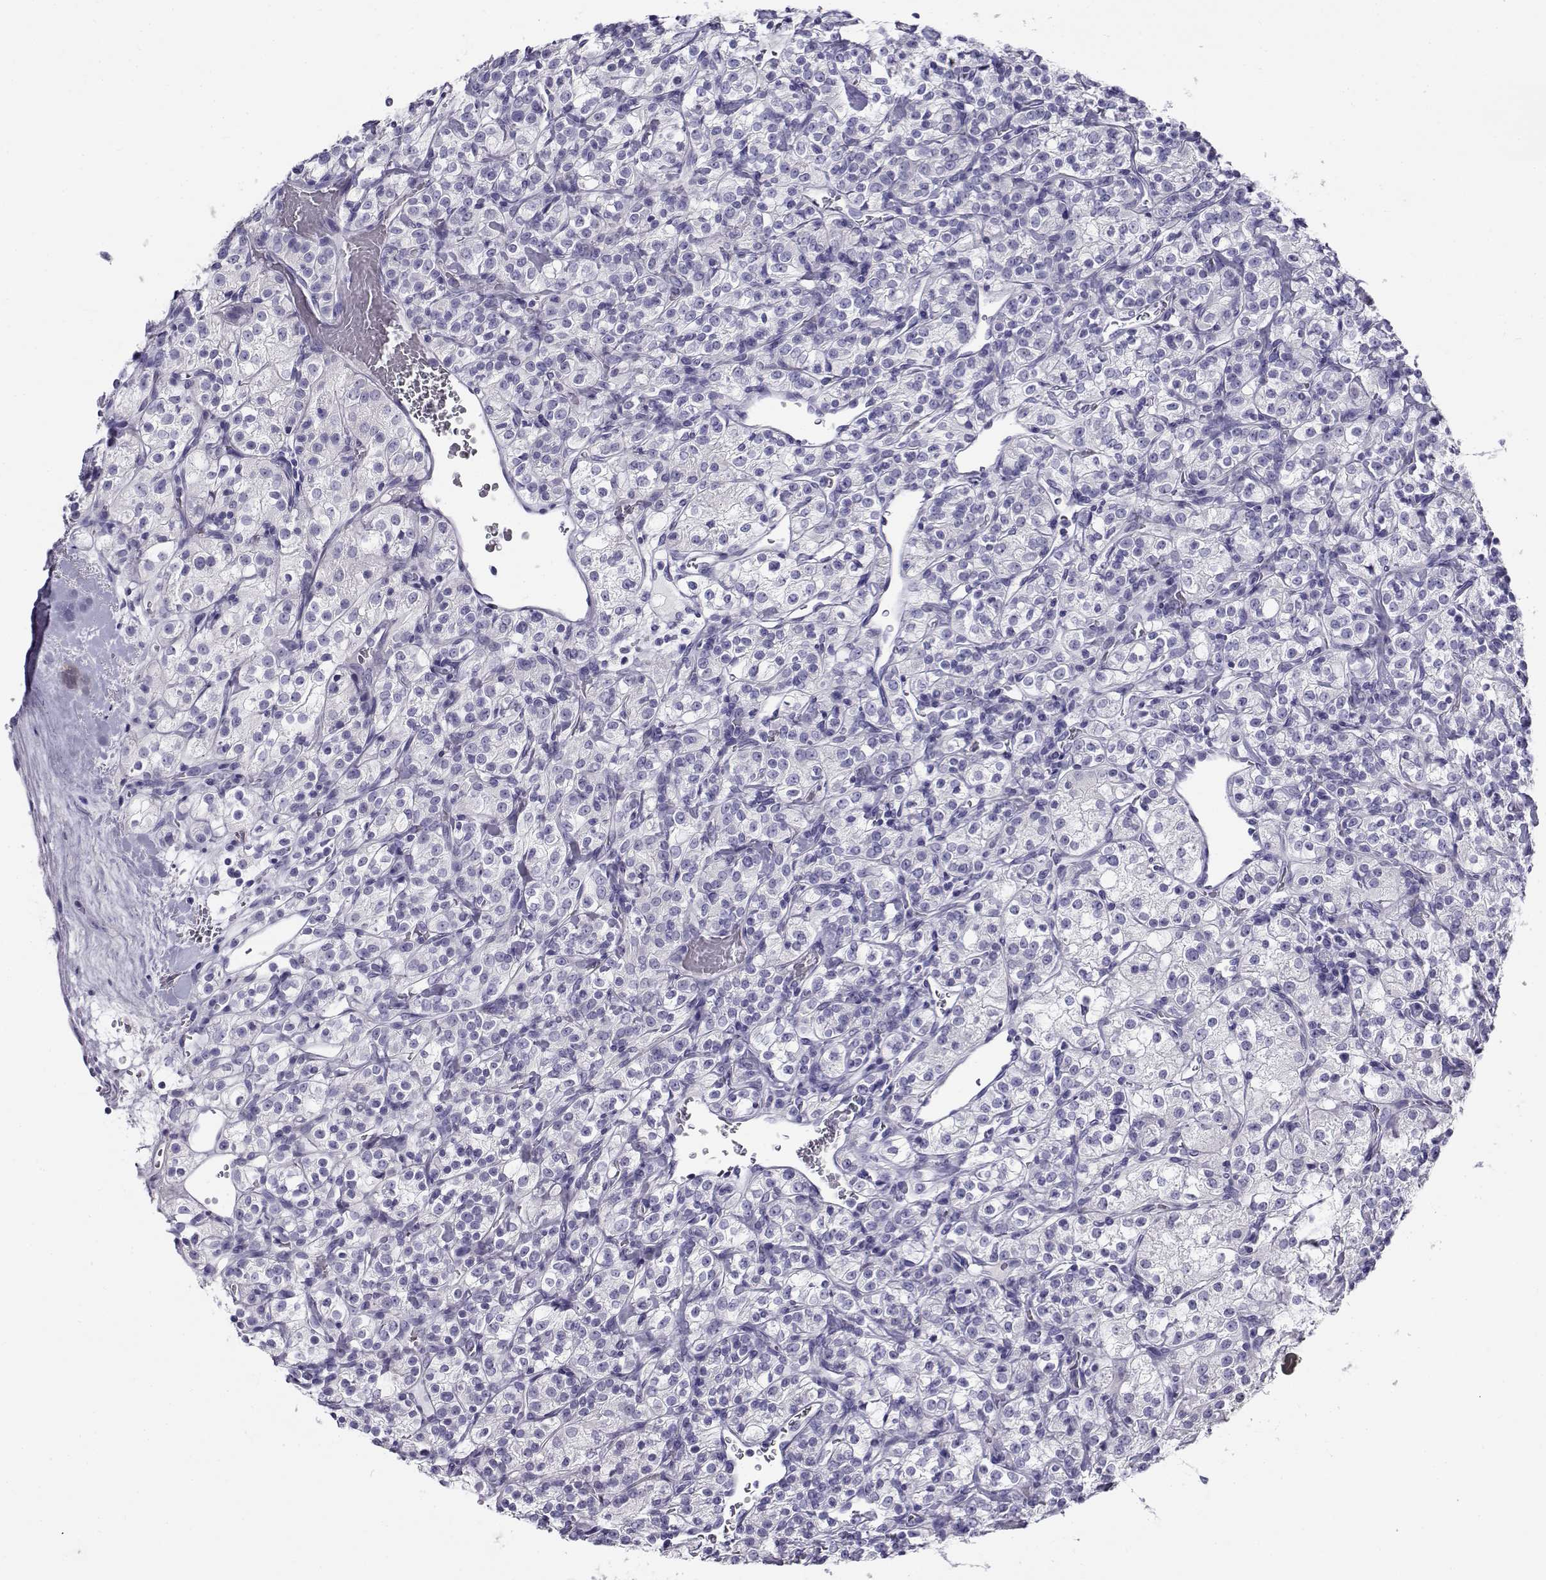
{"staining": {"intensity": "negative", "quantity": "none", "location": "none"}, "tissue": "renal cancer", "cell_type": "Tumor cells", "image_type": "cancer", "snomed": [{"axis": "morphology", "description": "Adenocarcinoma, NOS"}, {"axis": "topography", "description": "Kidney"}], "caption": "IHC of human adenocarcinoma (renal) displays no positivity in tumor cells. (DAB (3,3'-diaminobenzidine) immunohistochemistry, high magnification).", "gene": "CABS1", "patient": {"sex": "male", "age": 77}}